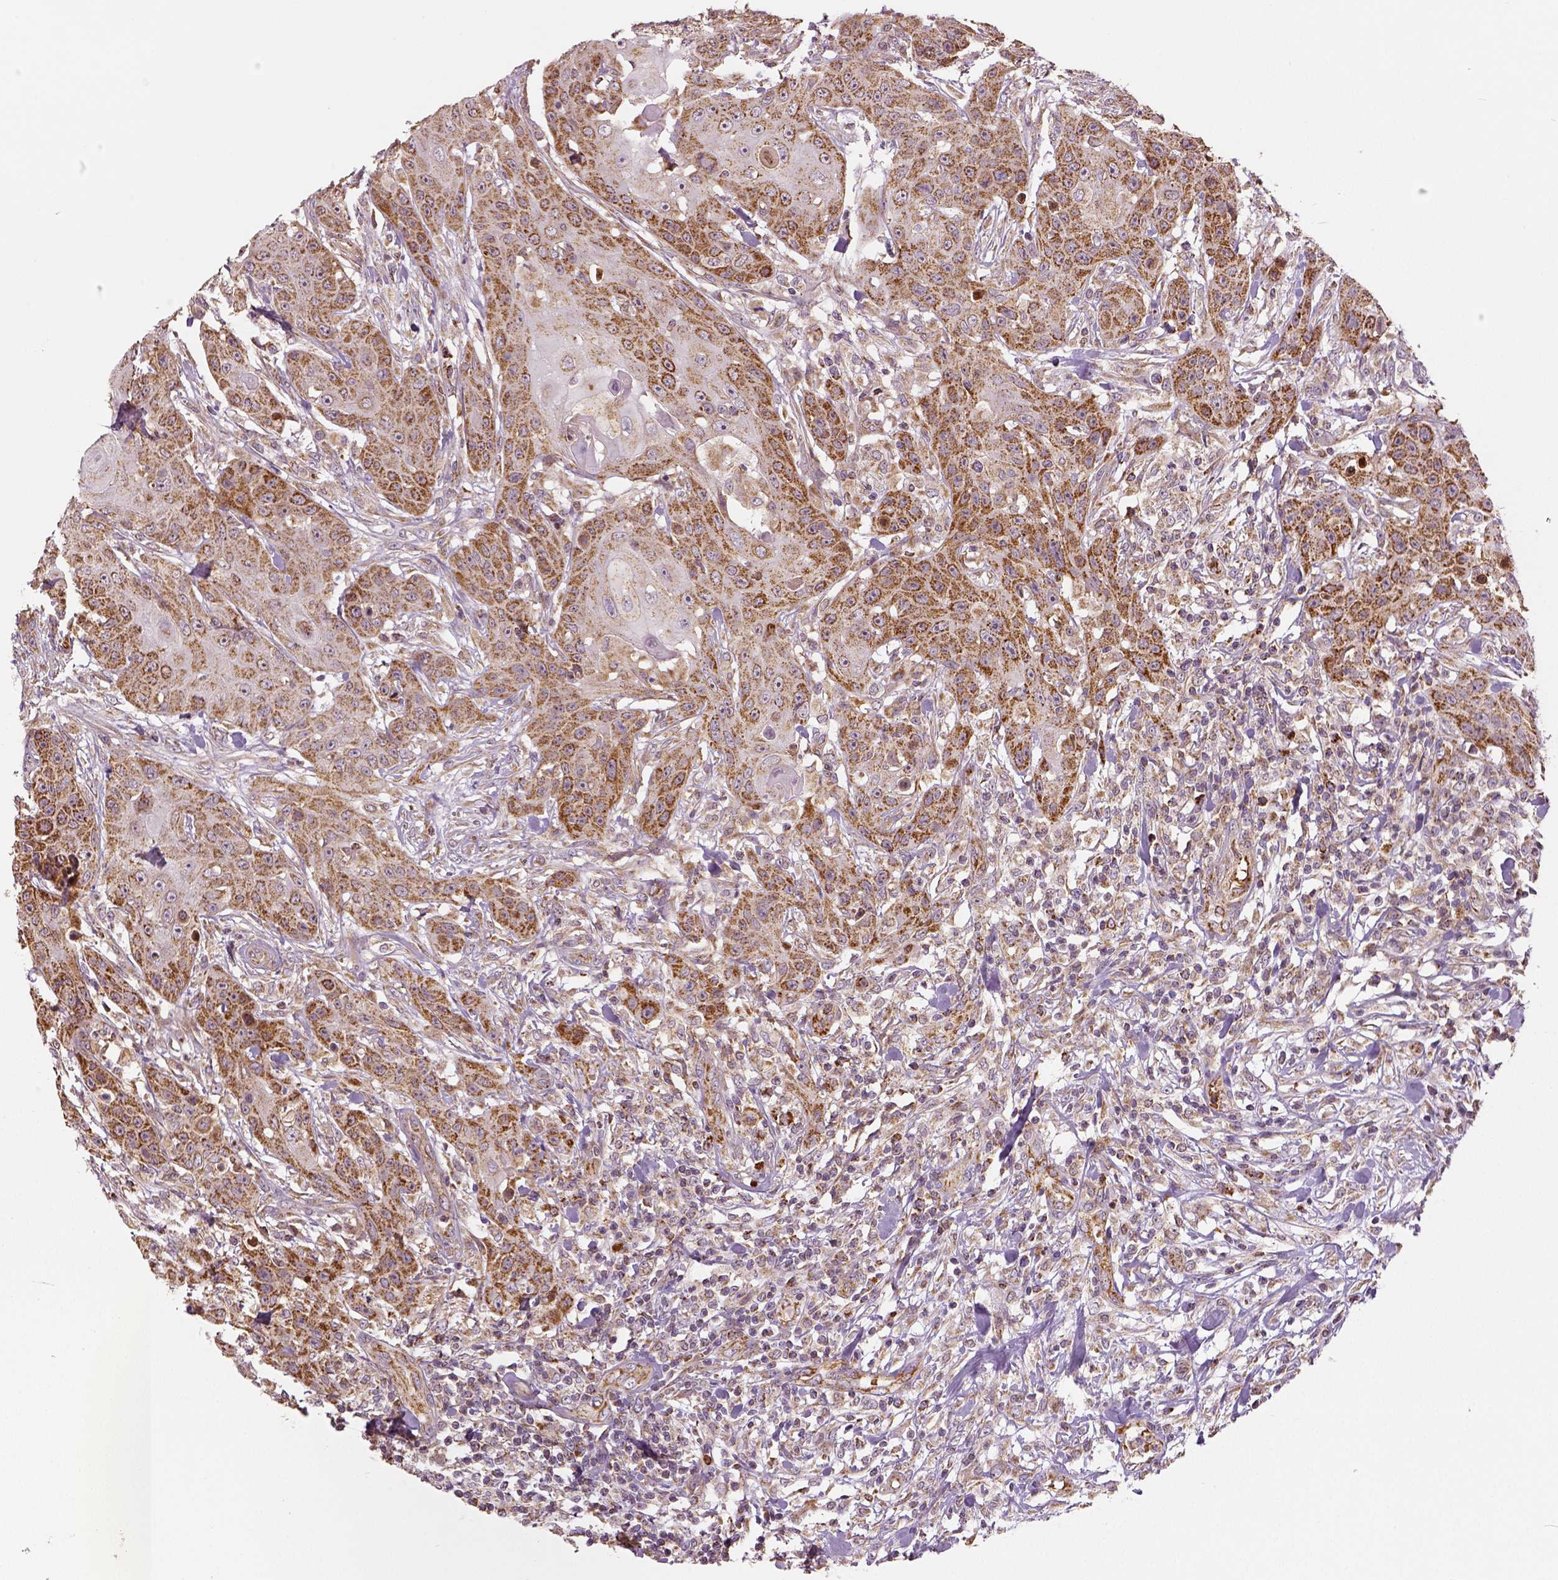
{"staining": {"intensity": "moderate", "quantity": ">75%", "location": "cytoplasmic/membranous"}, "tissue": "head and neck cancer", "cell_type": "Tumor cells", "image_type": "cancer", "snomed": [{"axis": "morphology", "description": "Squamous cell carcinoma, NOS"}, {"axis": "topography", "description": "Oral tissue"}, {"axis": "topography", "description": "Head-Neck"}], "caption": "A brown stain shows moderate cytoplasmic/membranous expression of a protein in human squamous cell carcinoma (head and neck) tumor cells.", "gene": "PGAM5", "patient": {"sex": "female", "age": 55}}